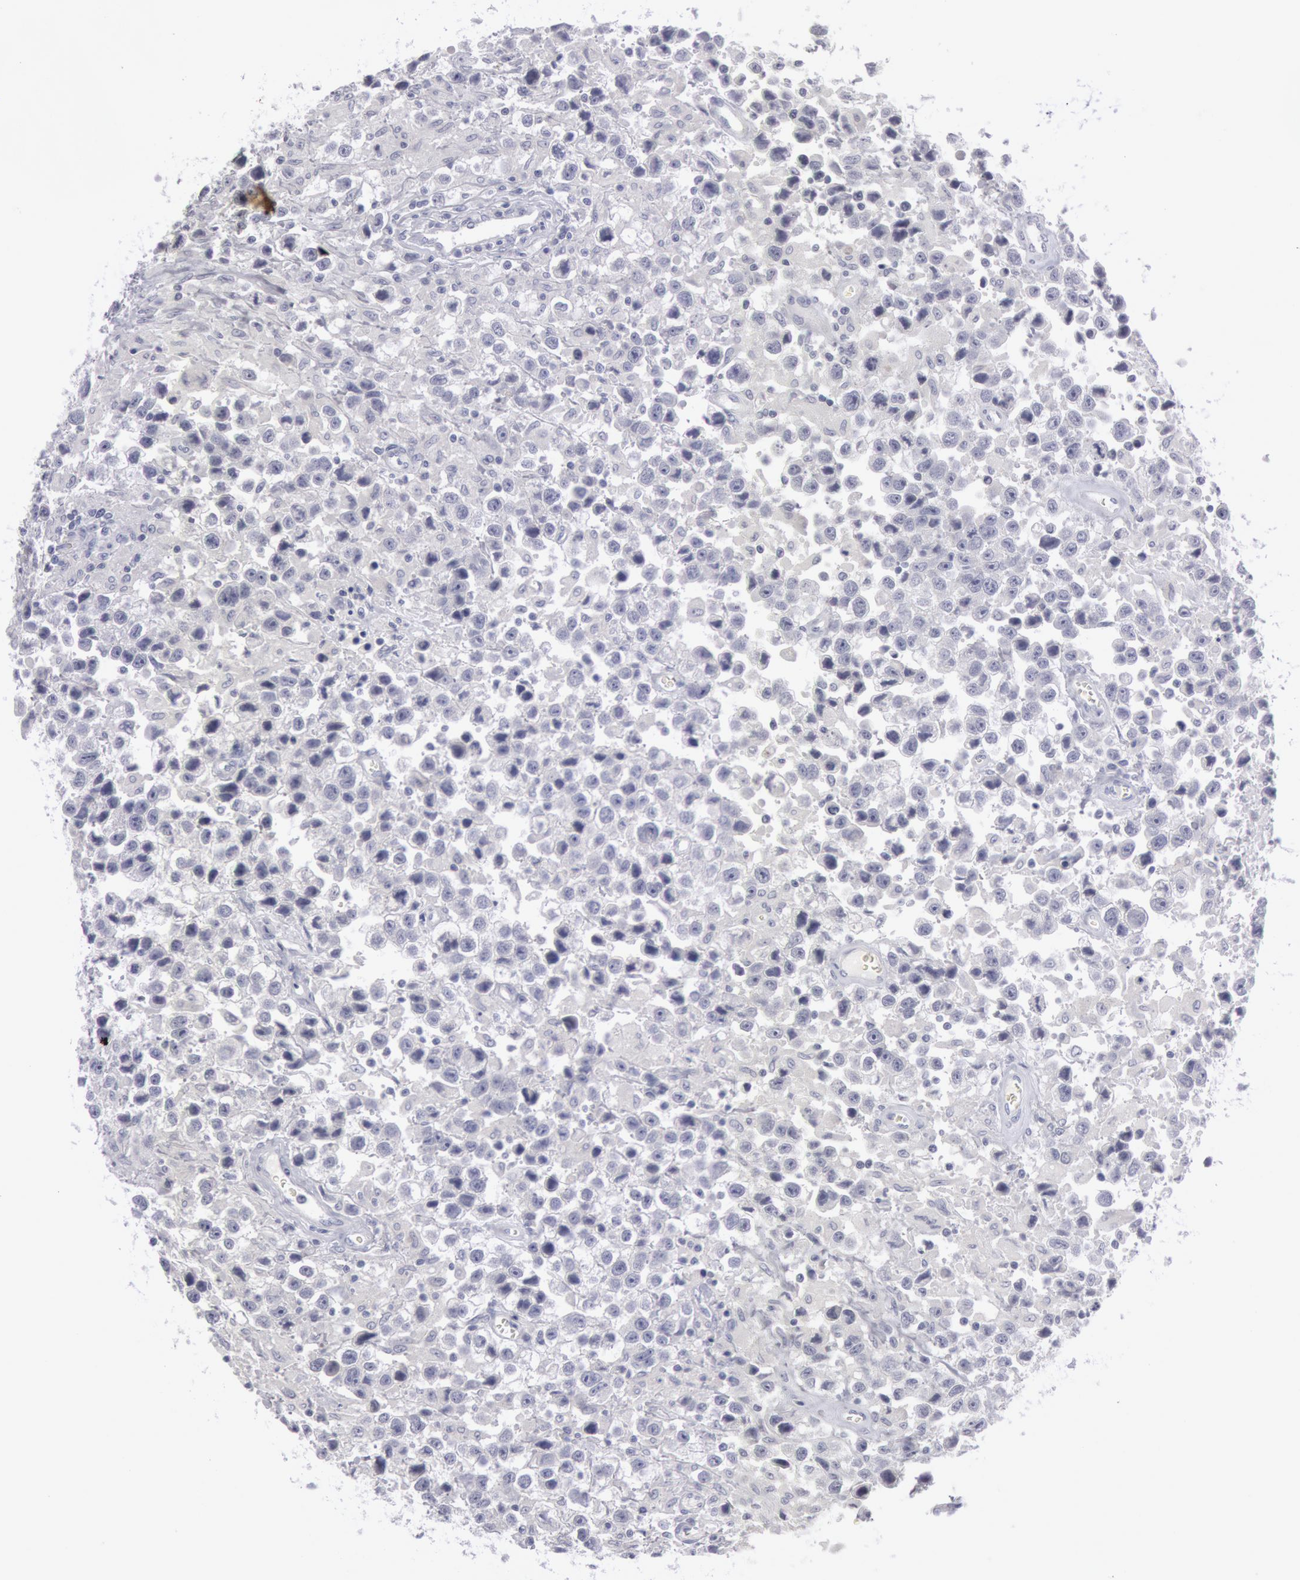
{"staining": {"intensity": "negative", "quantity": "none", "location": "none"}, "tissue": "testis cancer", "cell_type": "Tumor cells", "image_type": "cancer", "snomed": [{"axis": "morphology", "description": "Seminoma, NOS"}, {"axis": "topography", "description": "Testis"}], "caption": "Human testis seminoma stained for a protein using IHC shows no positivity in tumor cells.", "gene": "KRT16", "patient": {"sex": "male", "age": 43}}